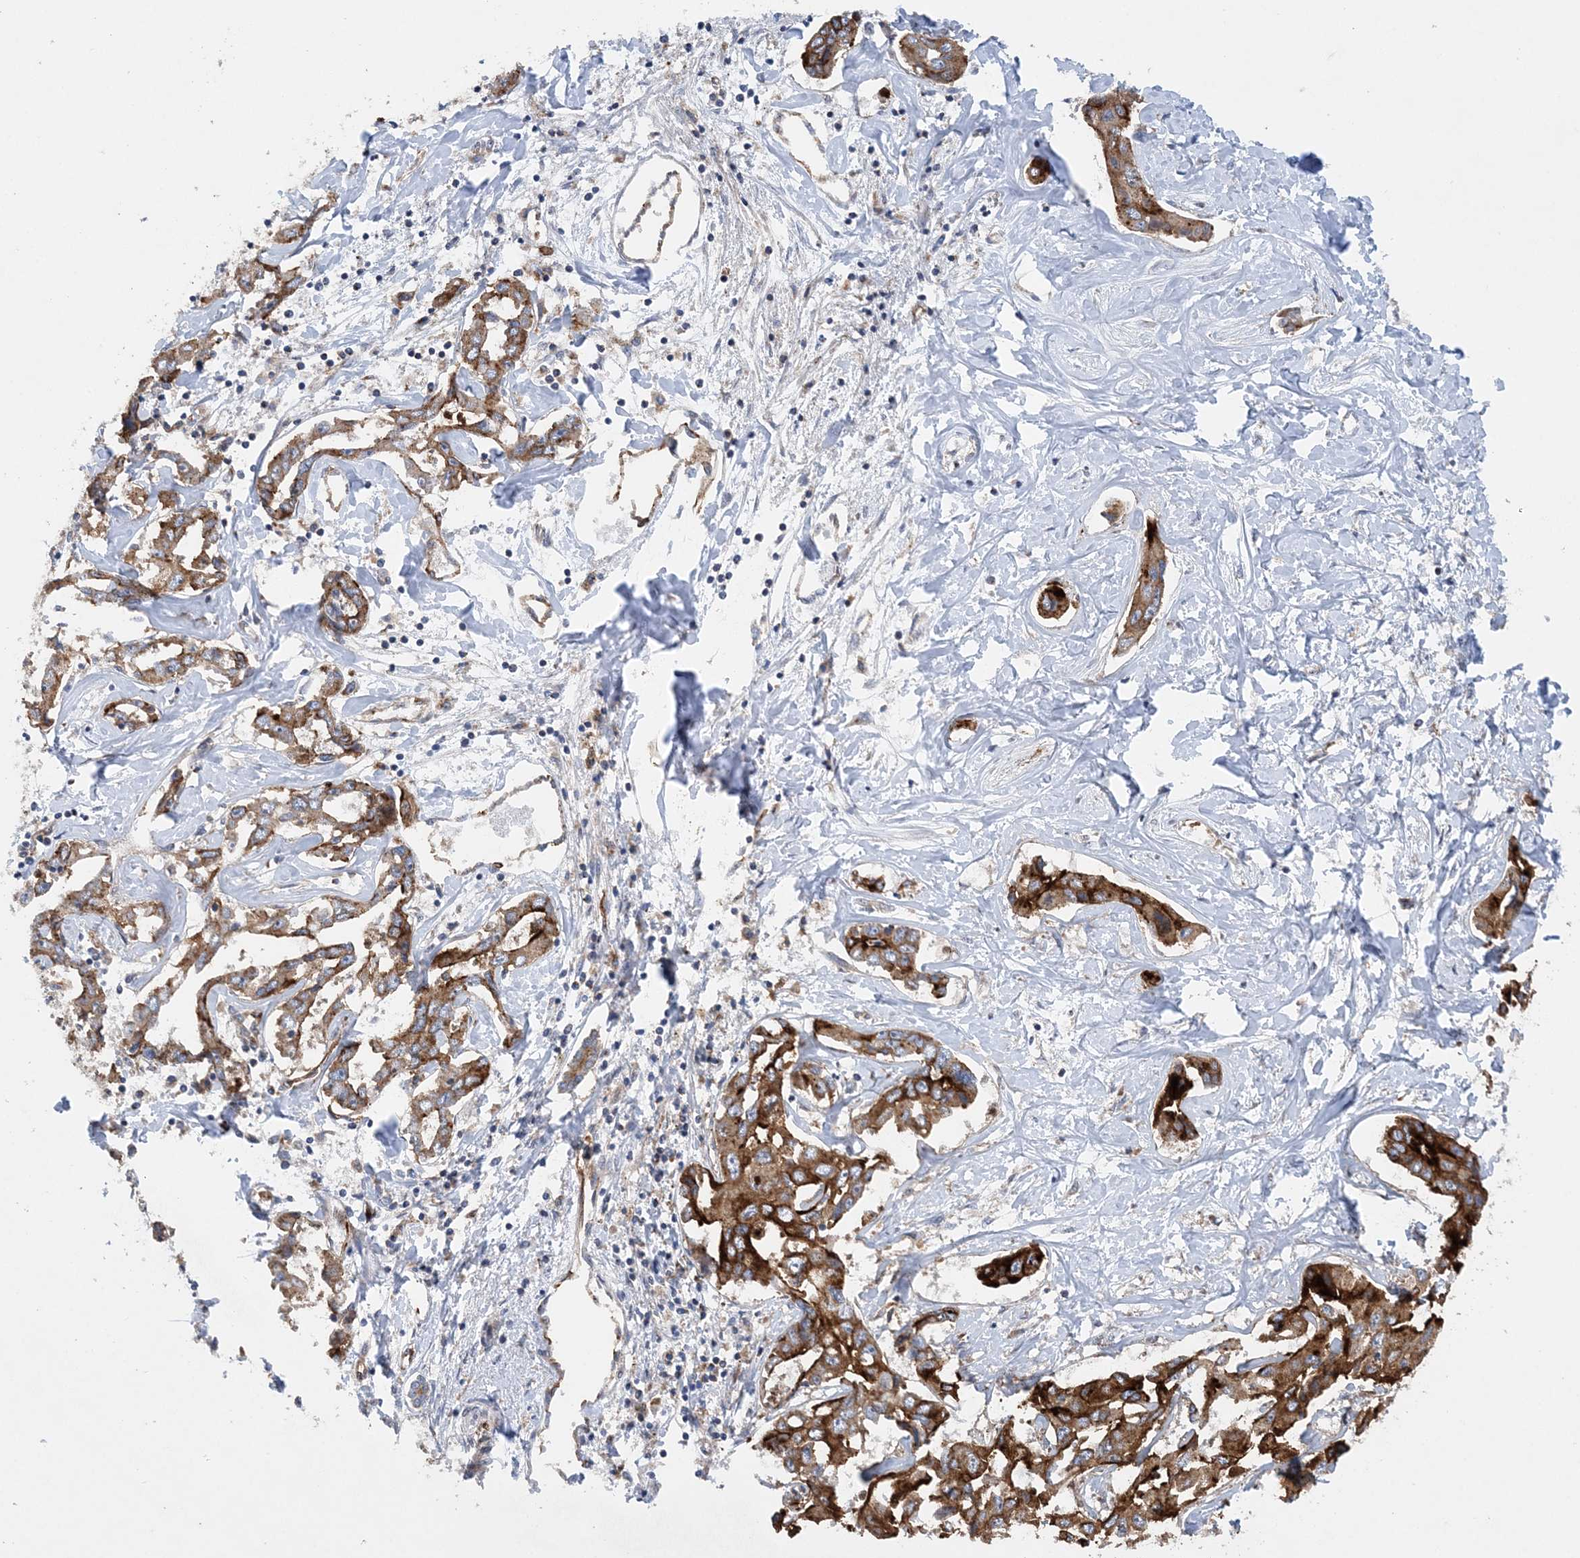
{"staining": {"intensity": "strong", "quantity": ">75%", "location": "cytoplasmic/membranous"}, "tissue": "liver cancer", "cell_type": "Tumor cells", "image_type": "cancer", "snomed": [{"axis": "morphology", "description": "Cholangiocarcinoma"}, {"axis": "topography", "description": "Liver"}], "caption": "A high amount of strong cytoplasmic/membranous expression is seen in about >75% of tumor cells in liver cancer tissue.", "gene": "PTTG1IP", "patient": {"sex": "male", "age": 59}}